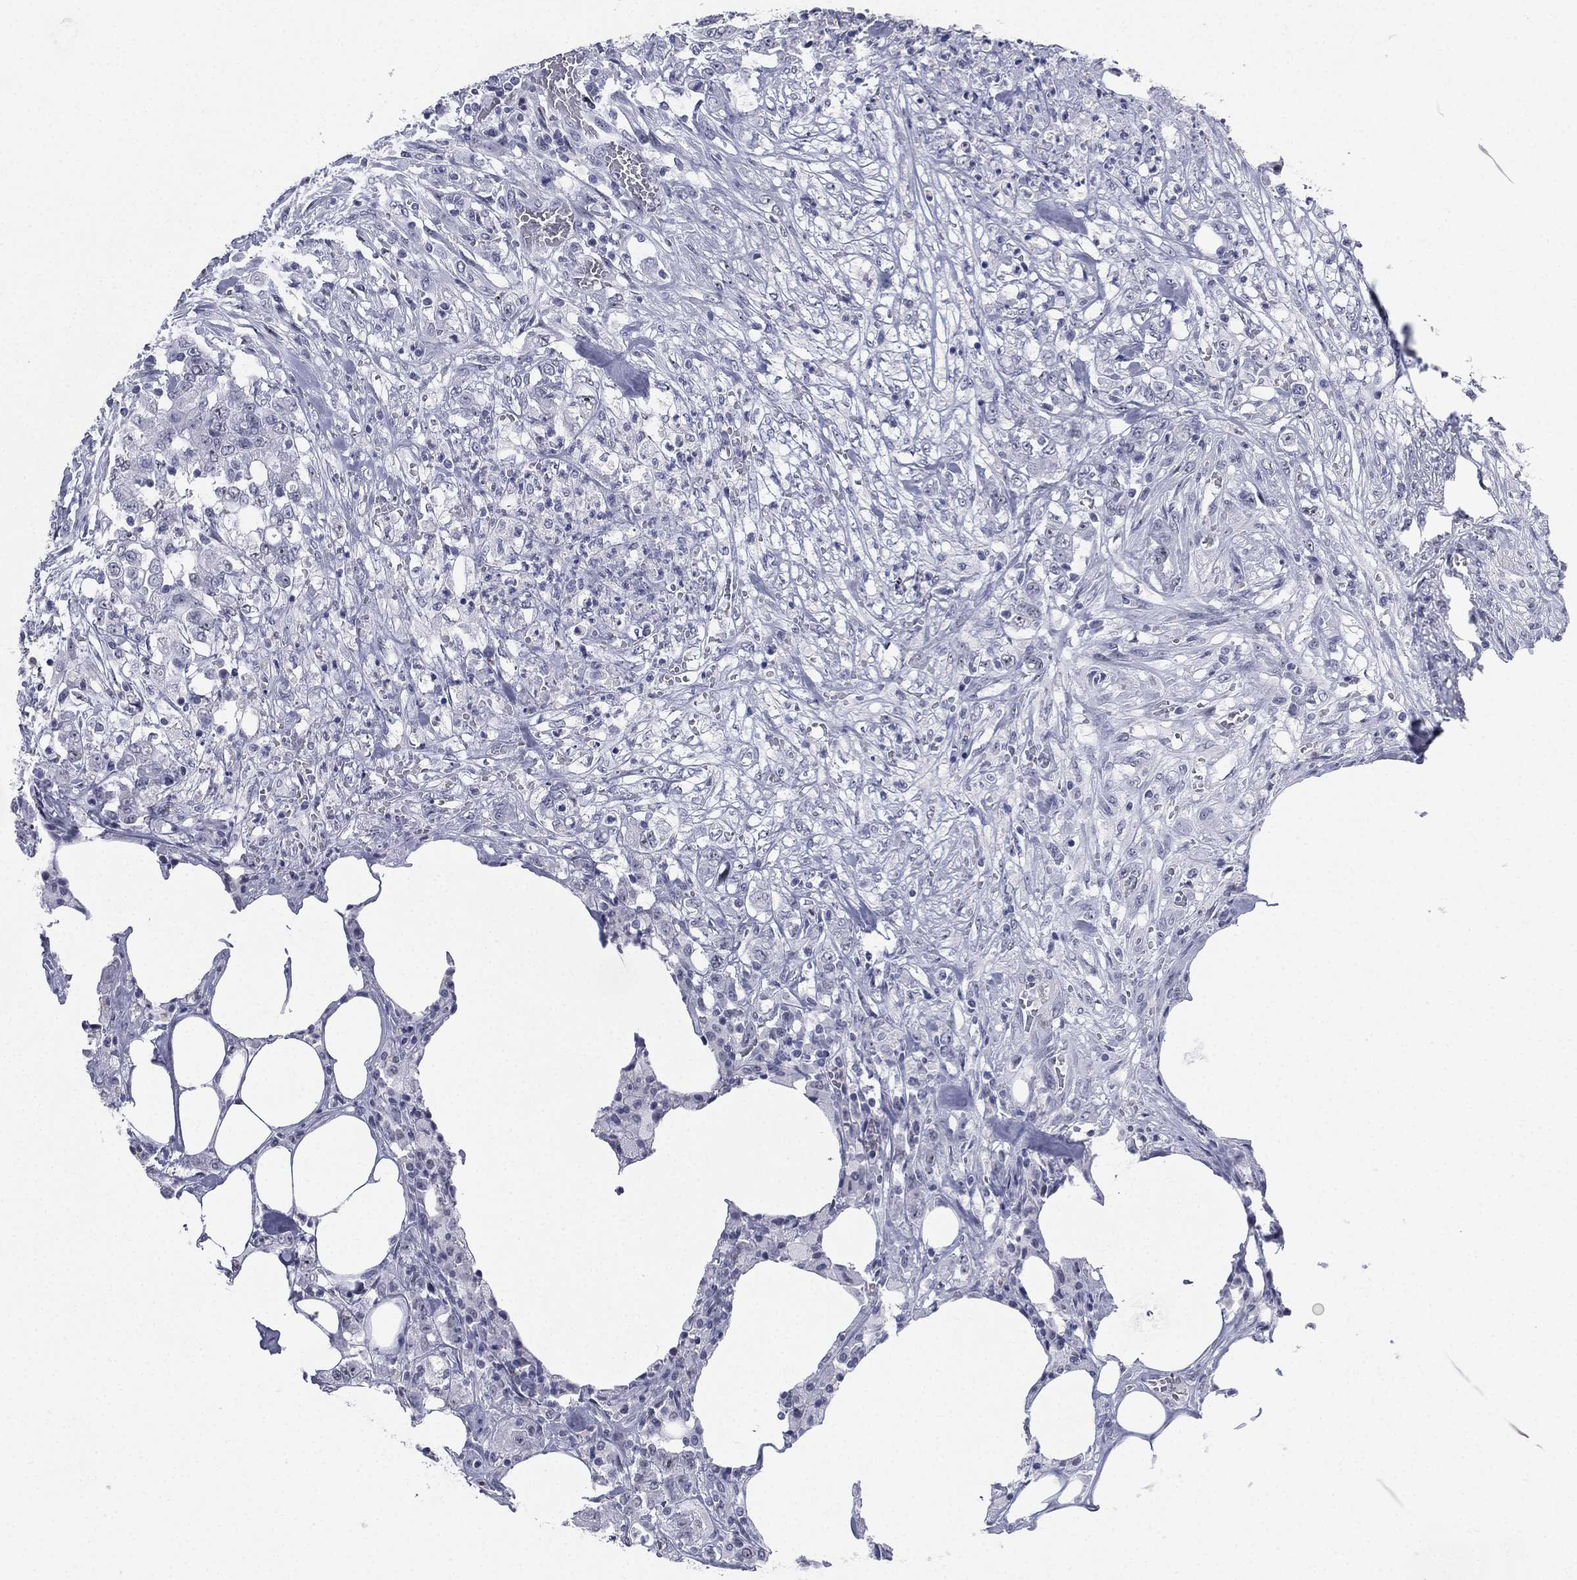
{"staining": {"intensity": "negative", "quantity": "none", "location": "none"}, "tissue": "colorectal cancer", "cell_type": "Tumor cells", "image_type": "cancer", "snomed": [{"axis": "morphology", "description": "Adenocarcinoma, NOS"}, {"axis": "topography", "description": "Colon"}], "caption": "Histopathology image shows no significant protein expression in tumor cells of adenocarcinoma (colorectal).", "gene": "CD22", "patient": {"sex": "female", "age": 48}}